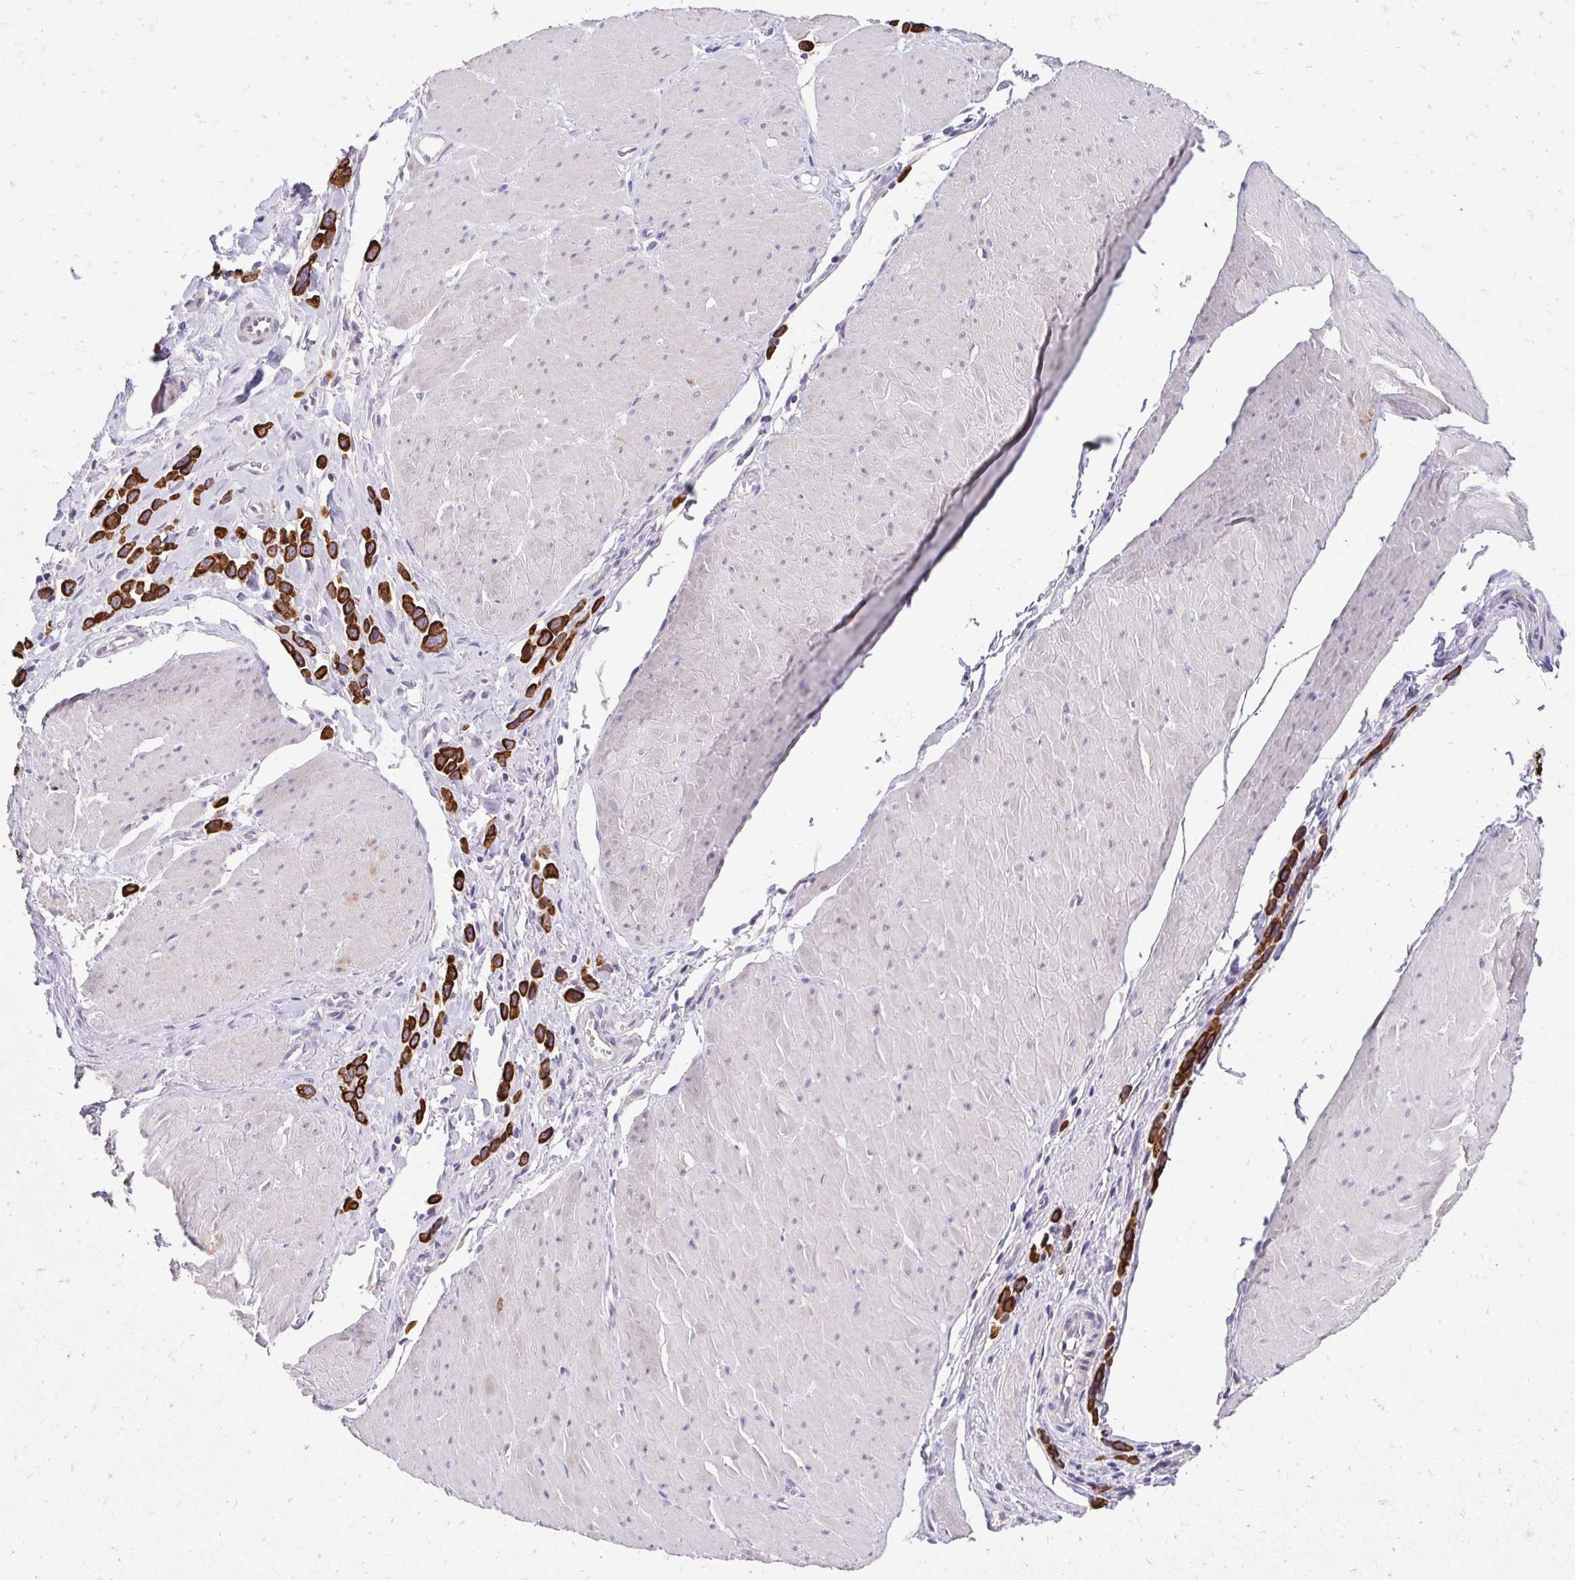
{"staining": {"intensity": "strong", "quantity": ">75%", "location": "cytoplasmic/membranous"}, "tissue": "stomach cancer", "cell_type": "Tumor cells", "image_type": "cancer", "snomed": [{"axis": "morphology", "description": "Adenocarcinoma, NOS"}, {"axis": "topography", "description": "Stomach"}], "caption": "Protein expression analysis of stomach cancer (adenocarcinoma) demonstrates strong cytoplasmic/membranous positivity in about >75% of tumor cells.", "gene": "C1QTNF2", "patient": {"sex": "male", "age": 47}}